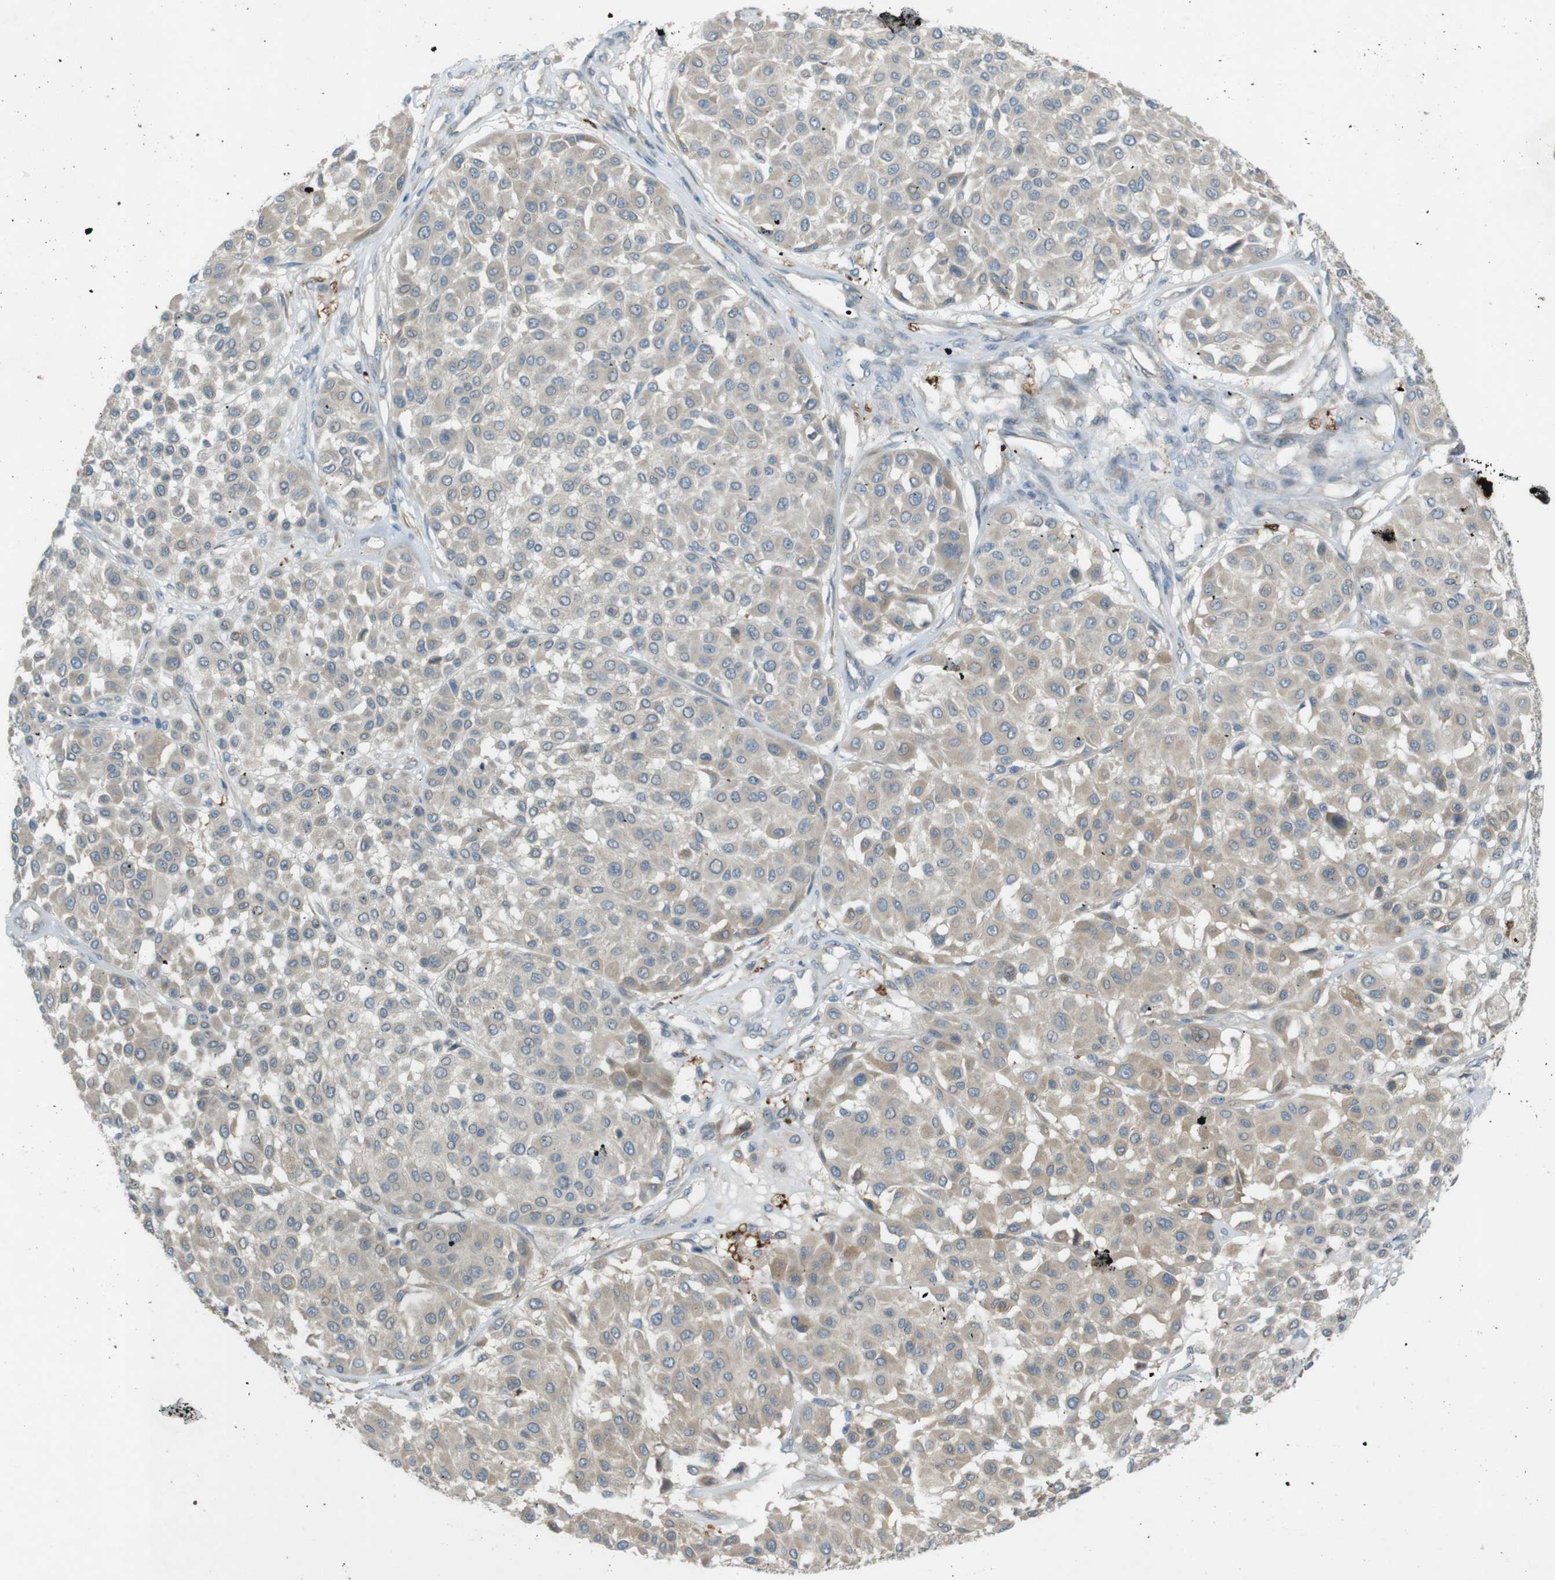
{"staining": {"intensity": "weak", "quantity": "<25%", "location": "cytoplasmic/membranous"}, "tissue": "melanoma", "cell_type": "Tumor cells", "image_type": "cancer", "snomed": [{"axis": "morphology", "description": "Malignant melanoma, Metastatic site"}, {"axis": "topography", "description": "Soft tissue"}], "caption": "An IHC image of malignant melanoma (metastatic site) is shown. There is no staining in tumor cells of malignant melanoma (metastatic site). Brightfield microscopy of immunohistochemistry (IHC) stained with DAB (3,3'-diaminobenzidine) (brown) and hematoxylin (blue), captured at high magnification.", "gene": "TMEM41B", "patient": {"sex": "male", "age": 41}}